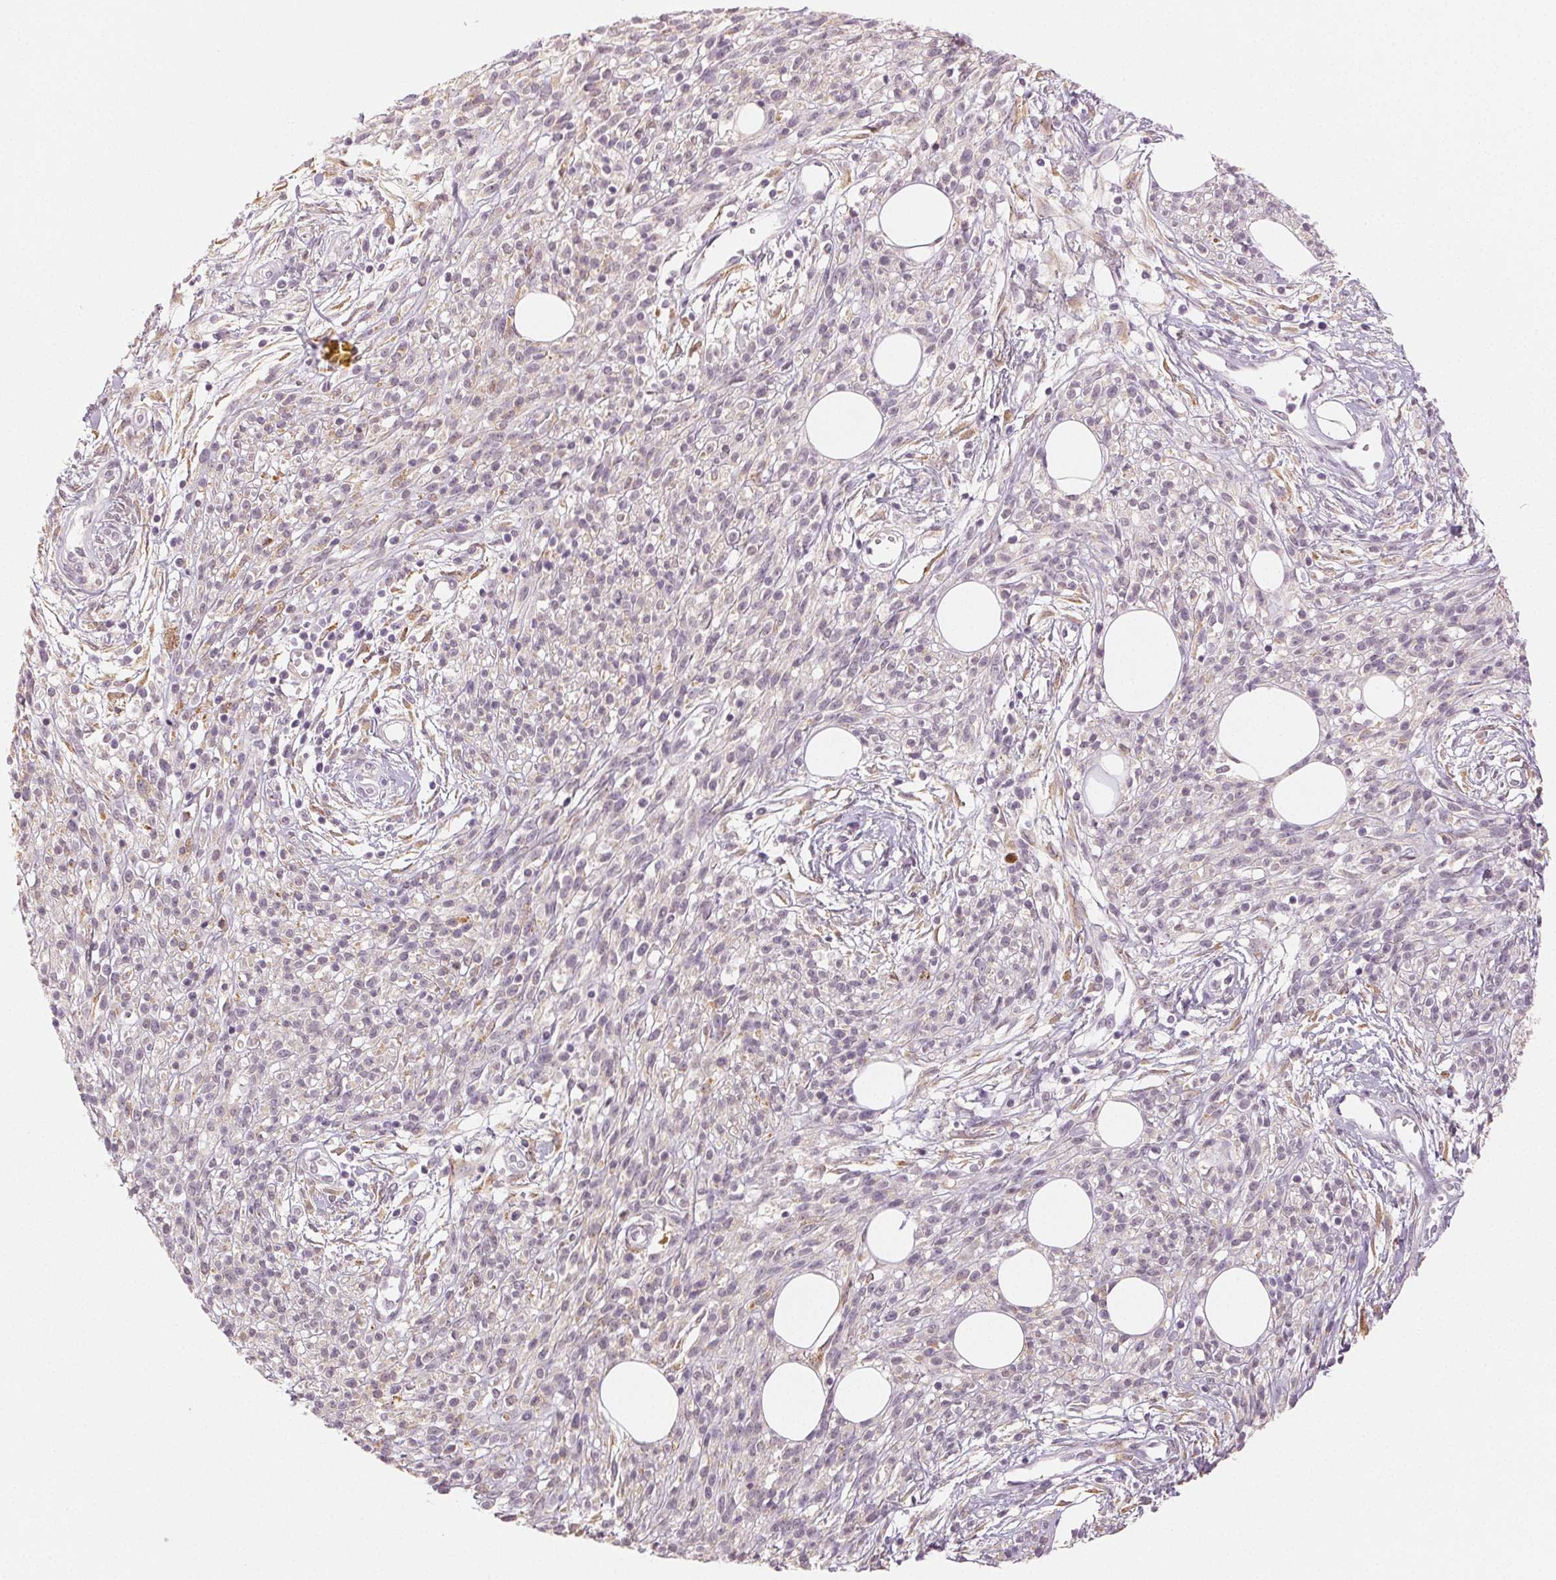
{"staining": {"intensity": "negative", "quantity": "none", "location": "none"}, "tissue": "melanoma", "cell_type": "Tumor cells", "image_type": "cancer", "snomed": [{"axis": "morphology", "description": "Malignant melanoma, NOS"}, {"axis": "topography", "description": "Skin"}, {"axis": "topography", "description": "Skin of trunk"}], "caption": "Immunohistochemistry image of neoplastic tissue: melanoma stained with DAB displays no significant protein expression in tumor cells.", "gene": "MAP1LC3A", "patient": {"sex": "male", "age": 74}}